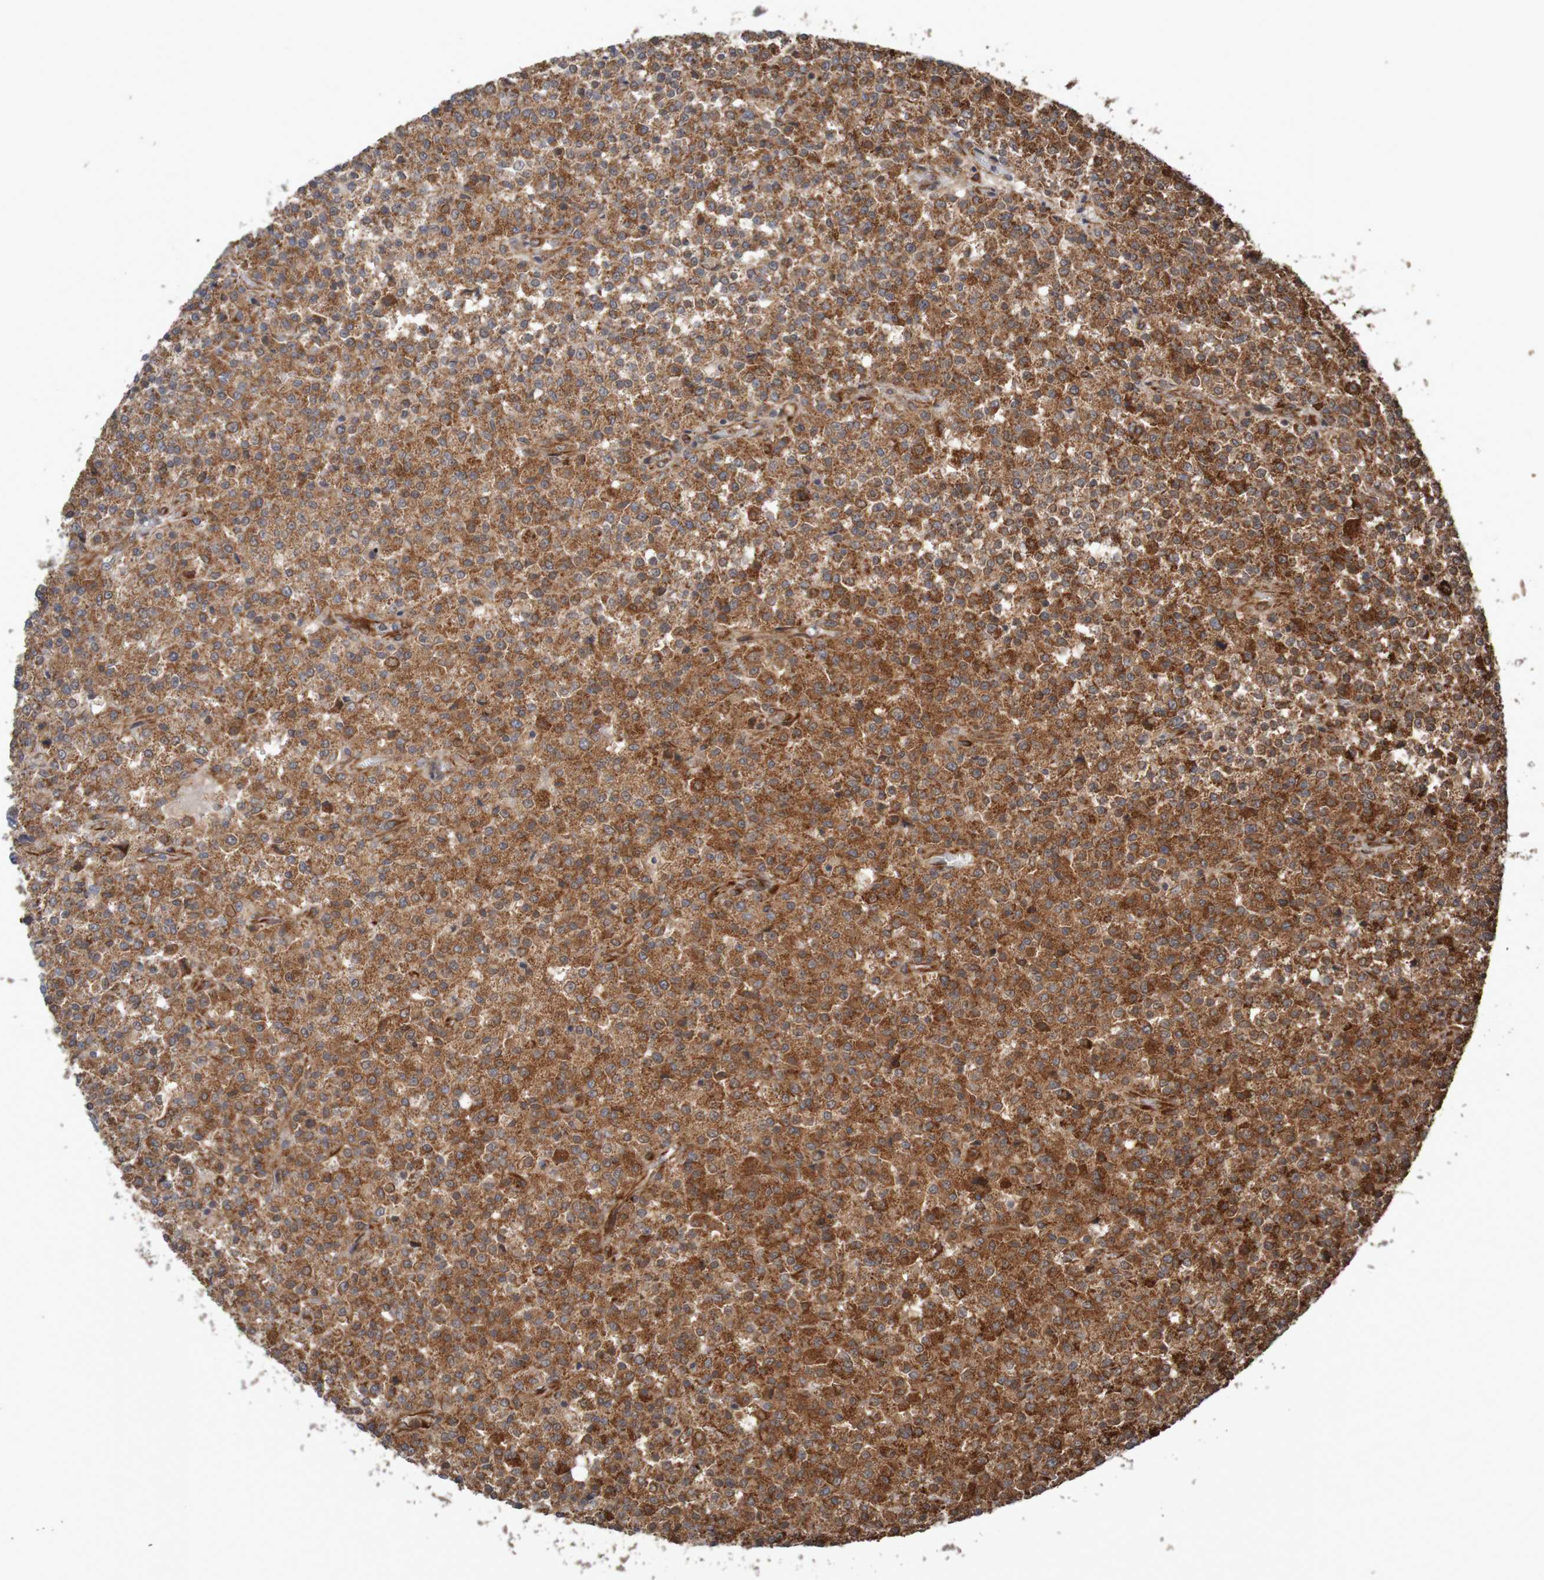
{"staining": {"intensity": "strong", "quantity": ">75%", "location": "cytoplasmic/membranous"}, "tissue": "testis cancer", "cell_type": "Tumor cells", "image_type": "cancer", "snomed": [{"axis": "morphology", "description": "Seminoma, NOS"}, {"axis": "topography", "description": "Testis"}], "caption": "Testis cancer (seminoma) stained for a protein shows strong cytoplasmic/membranous positivity in tumor cells.", "gene": "MRPL52", "patient": {"sex": "male", "age": 59}}